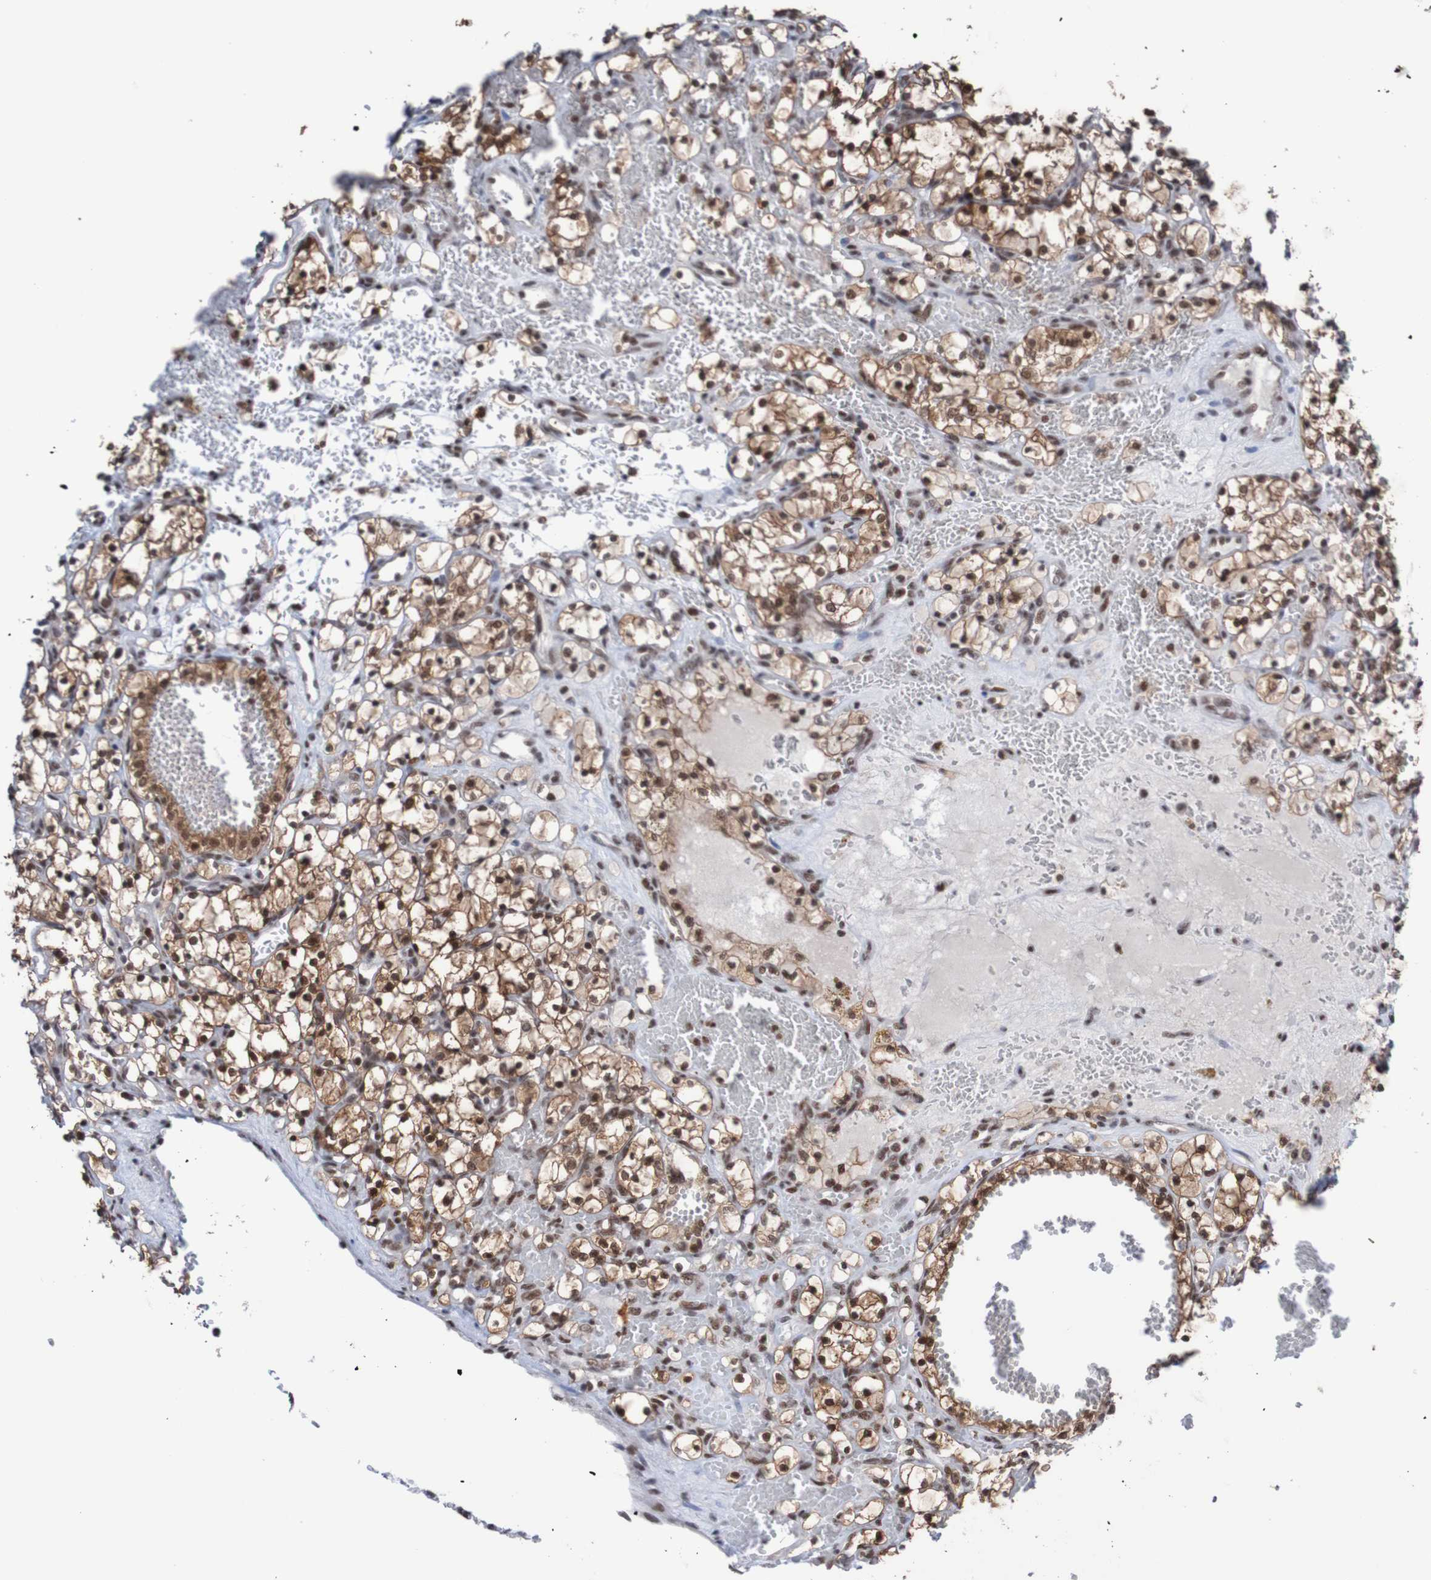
{"staining": {"intensity": "moderate", "quantity": ">75%", "location": "cytoplasmic/membranous,nuclear"}, "tissue": "renal cancer", "cell_type": "Tumor cells", "image_type": "cancer", "snomed": [{"axis": "morphology", "description": "Adenocarcinoma, NOS"}, {"axis": "topography", "description": "Kidney"}], "caption": "Protein analysis of renal cancer tissue displays moderate cytoplasmic/membranous and nuclear expression in approximately >75% of tumor cells.", "gene": "CDC5L", "patient": {"sex": "female", "age": 69}}